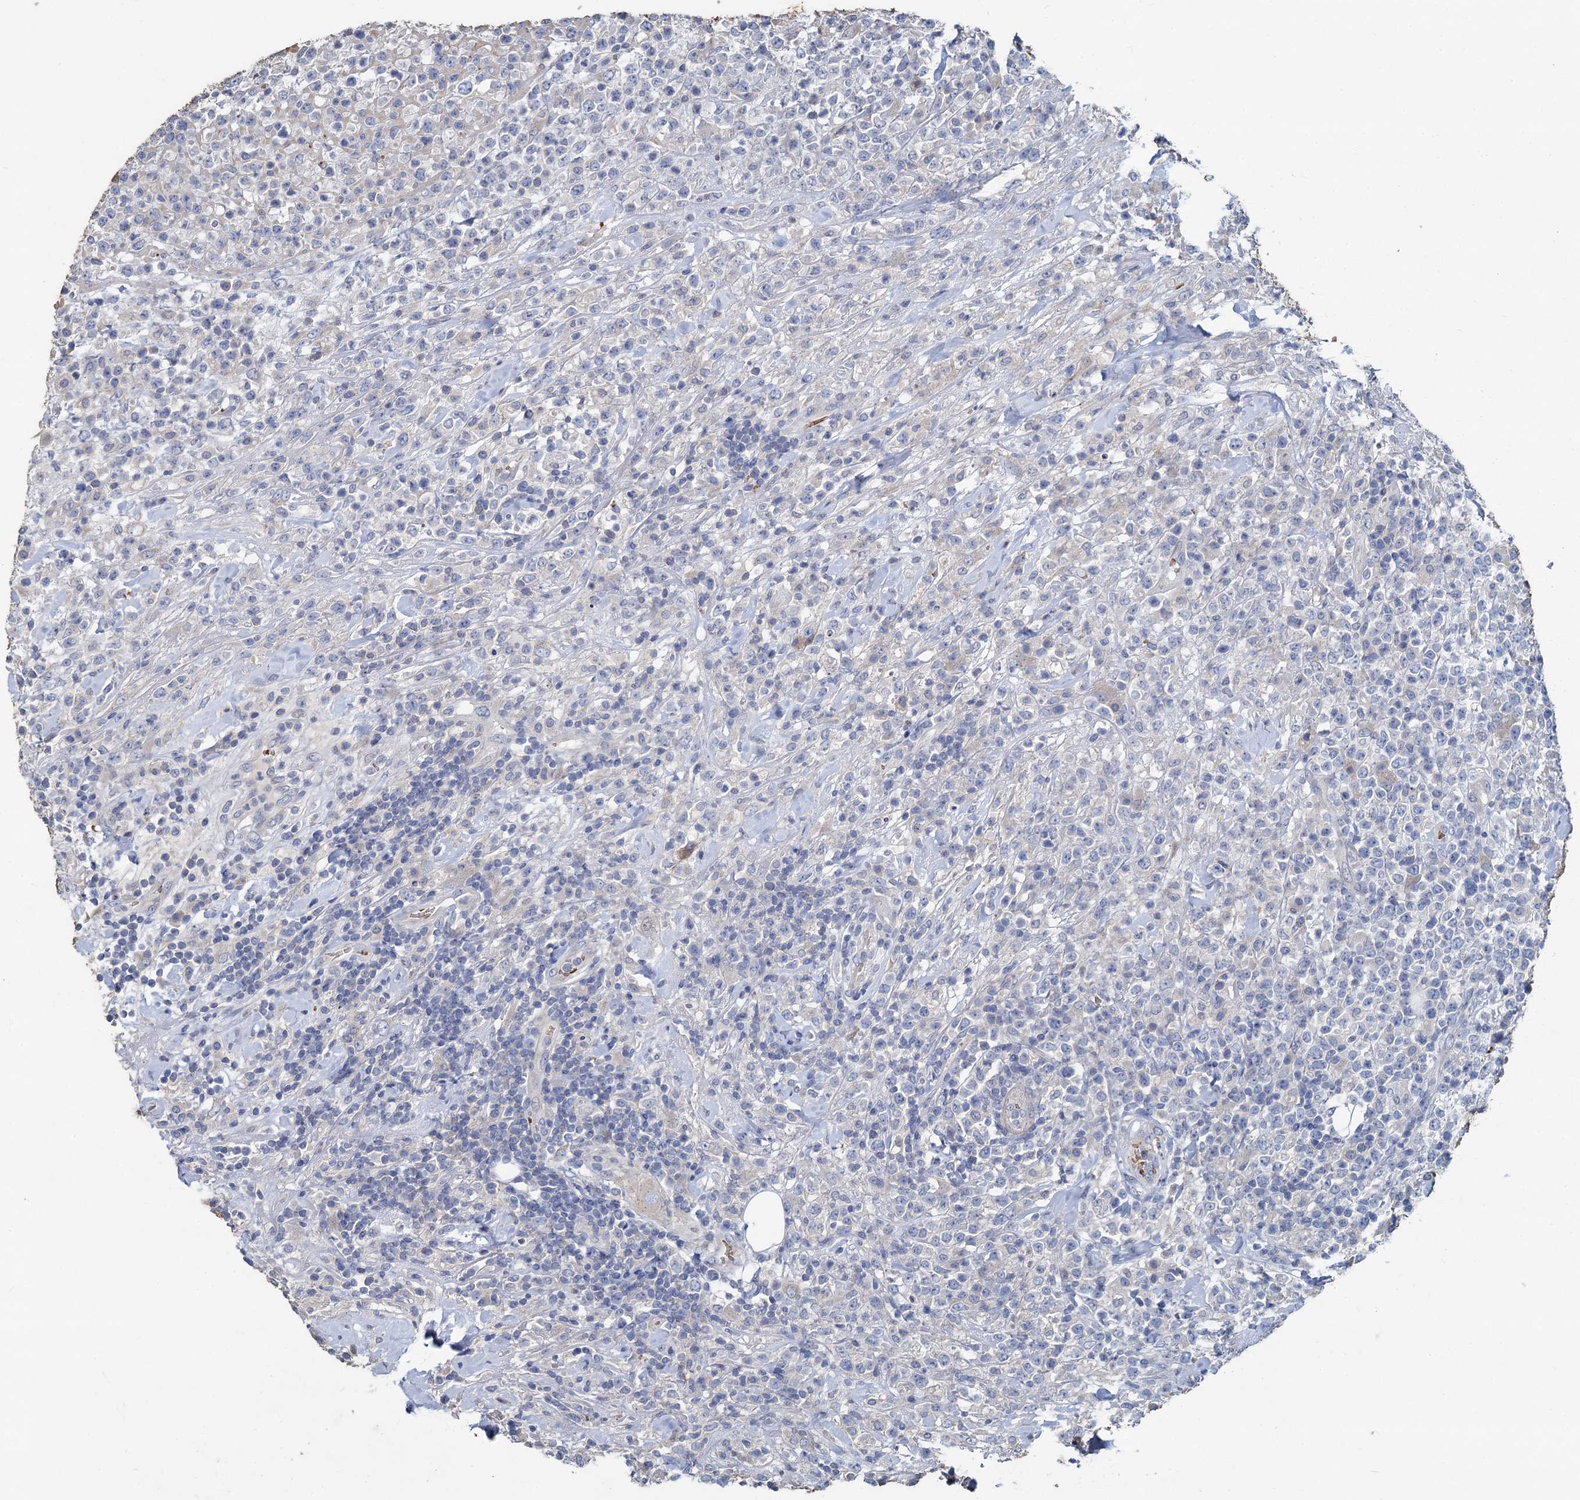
{"staining": {"intensity": "negative", "quantity": "none", "location": "none"}, "tissue": "lymphoma", "cell_type": "Tumor cells", "image_type": "cancer", "snomed": [{"axis": "morphology", "description": "Malignant lymphoma, non-Hodgkin's type, High grade"}, {"axis": "topography", "description": "Colon"}], "caption": "The histopathology image displays no significant staining in tumor cells of lymphoma. (Brightfield microscopy of DAB (3,3'-diaminobenzidine) IHC at high magnification).", "gene": "TCTN2", "patient": {"sex": "female", "age": 53}}